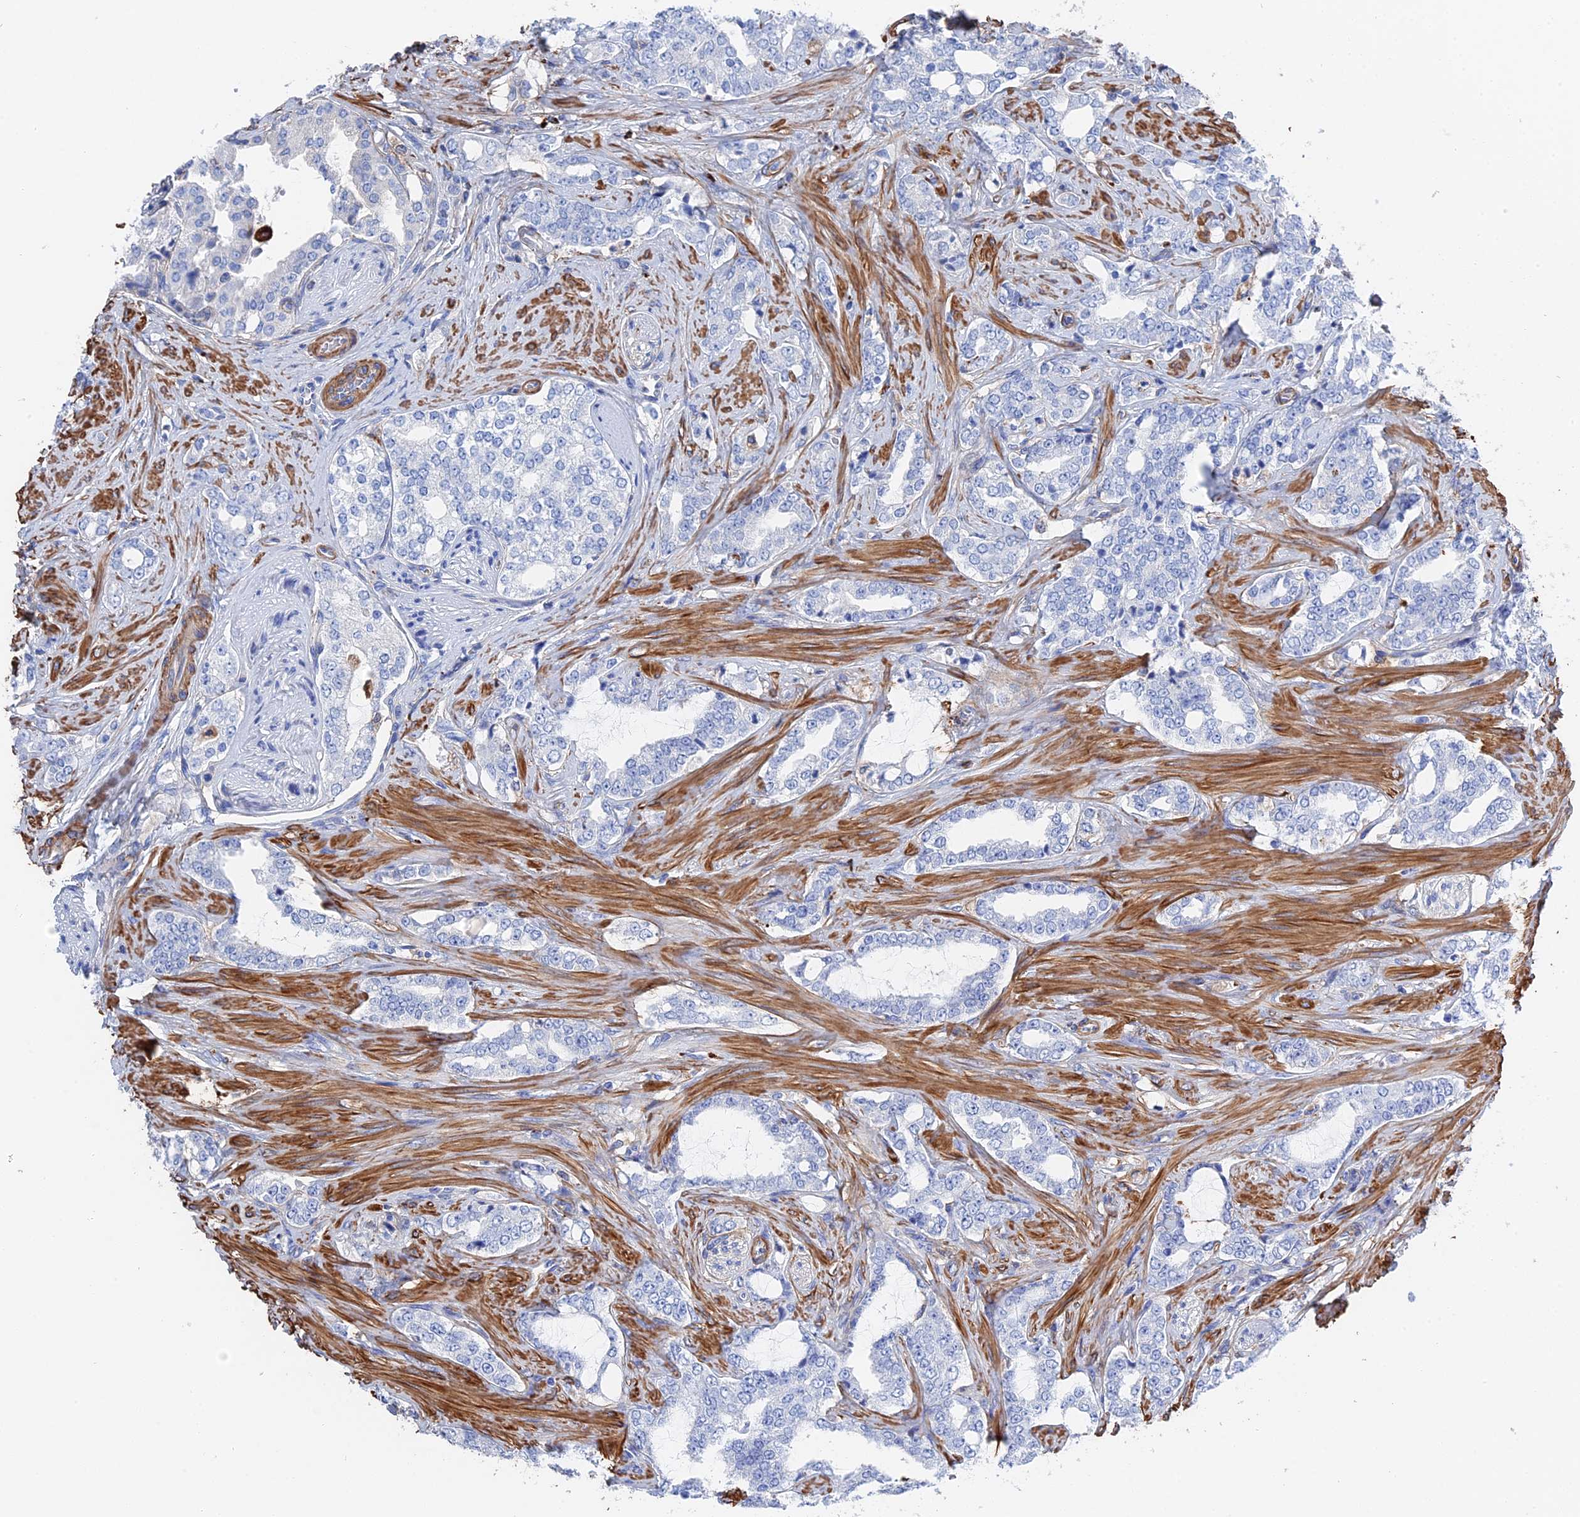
{"staining": {"intensity": "negative", "quantity": "none", "location": "none"}, "tissue": "prostate cancer", "cell_type": "Tumor cells", "image_type": "cancer", "snomed": [{"axis": "morphology", "description": "Adenocarcinoma, High grade"}, {"axis": "topography", "description": "Prostate"}], "caption": "Prostate adenocarcinoma (high-grade) was stained to show a protein in brown. There is no significant expression in tumor cells. Brightfield microscopy of IHC stained with DAB (brown) and hematoxylin (blue), captured at high magnification.", "gene": "STRA6", "patient": {"sex": "male", "age": 64}}